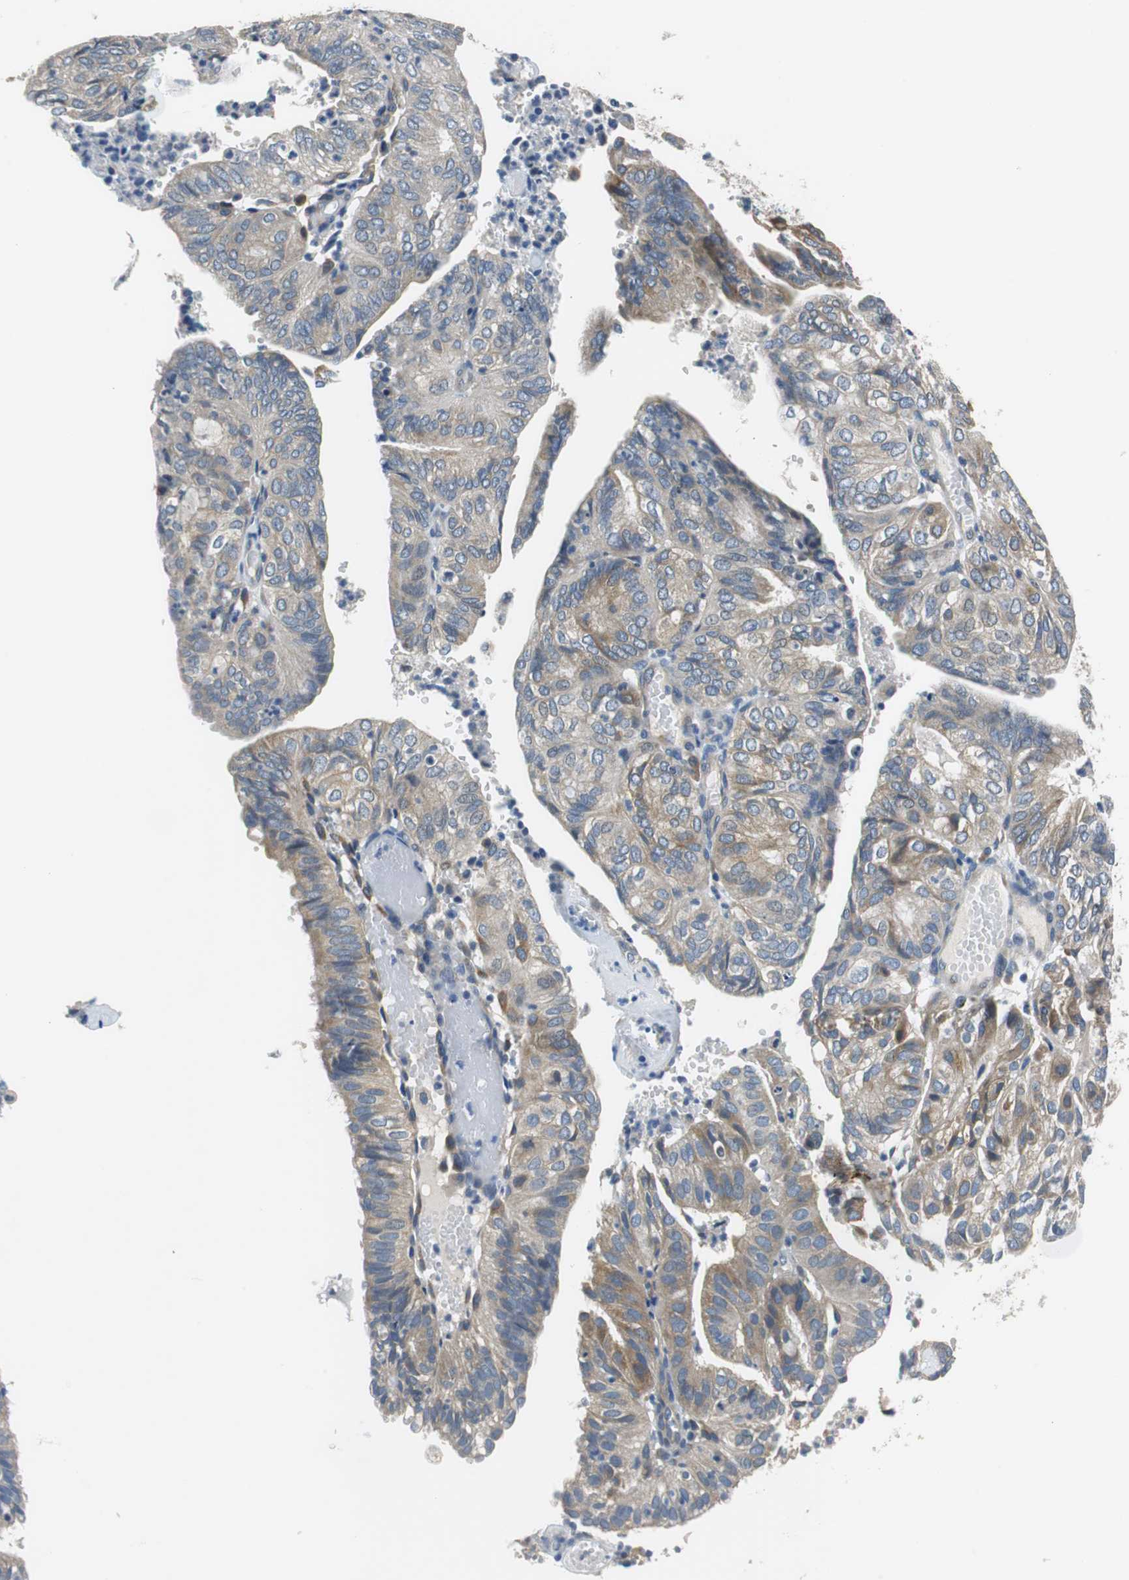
{"staining": {"intensity": "weak", "quantity": "25%-75%", "location": "cytoplasmic/membranous"}, "tissue": "endometrial cancer", "cell_type": "Tumor cells", "image_type": "cancer", "snomed": [{"axis": "morphology", "description": "Adenocarcinoma, NOS"}, {"axis": "topography", "description": "Uterus"}], "caption": "Endometrial cancer tissue demonstrates weak cytoplasmic/membranous expression in about 25%-75% of tumor cells, visualized by immunohistochemistry.", "gene": "FADS2", "patient": {"sex": "female", "age": 60}}